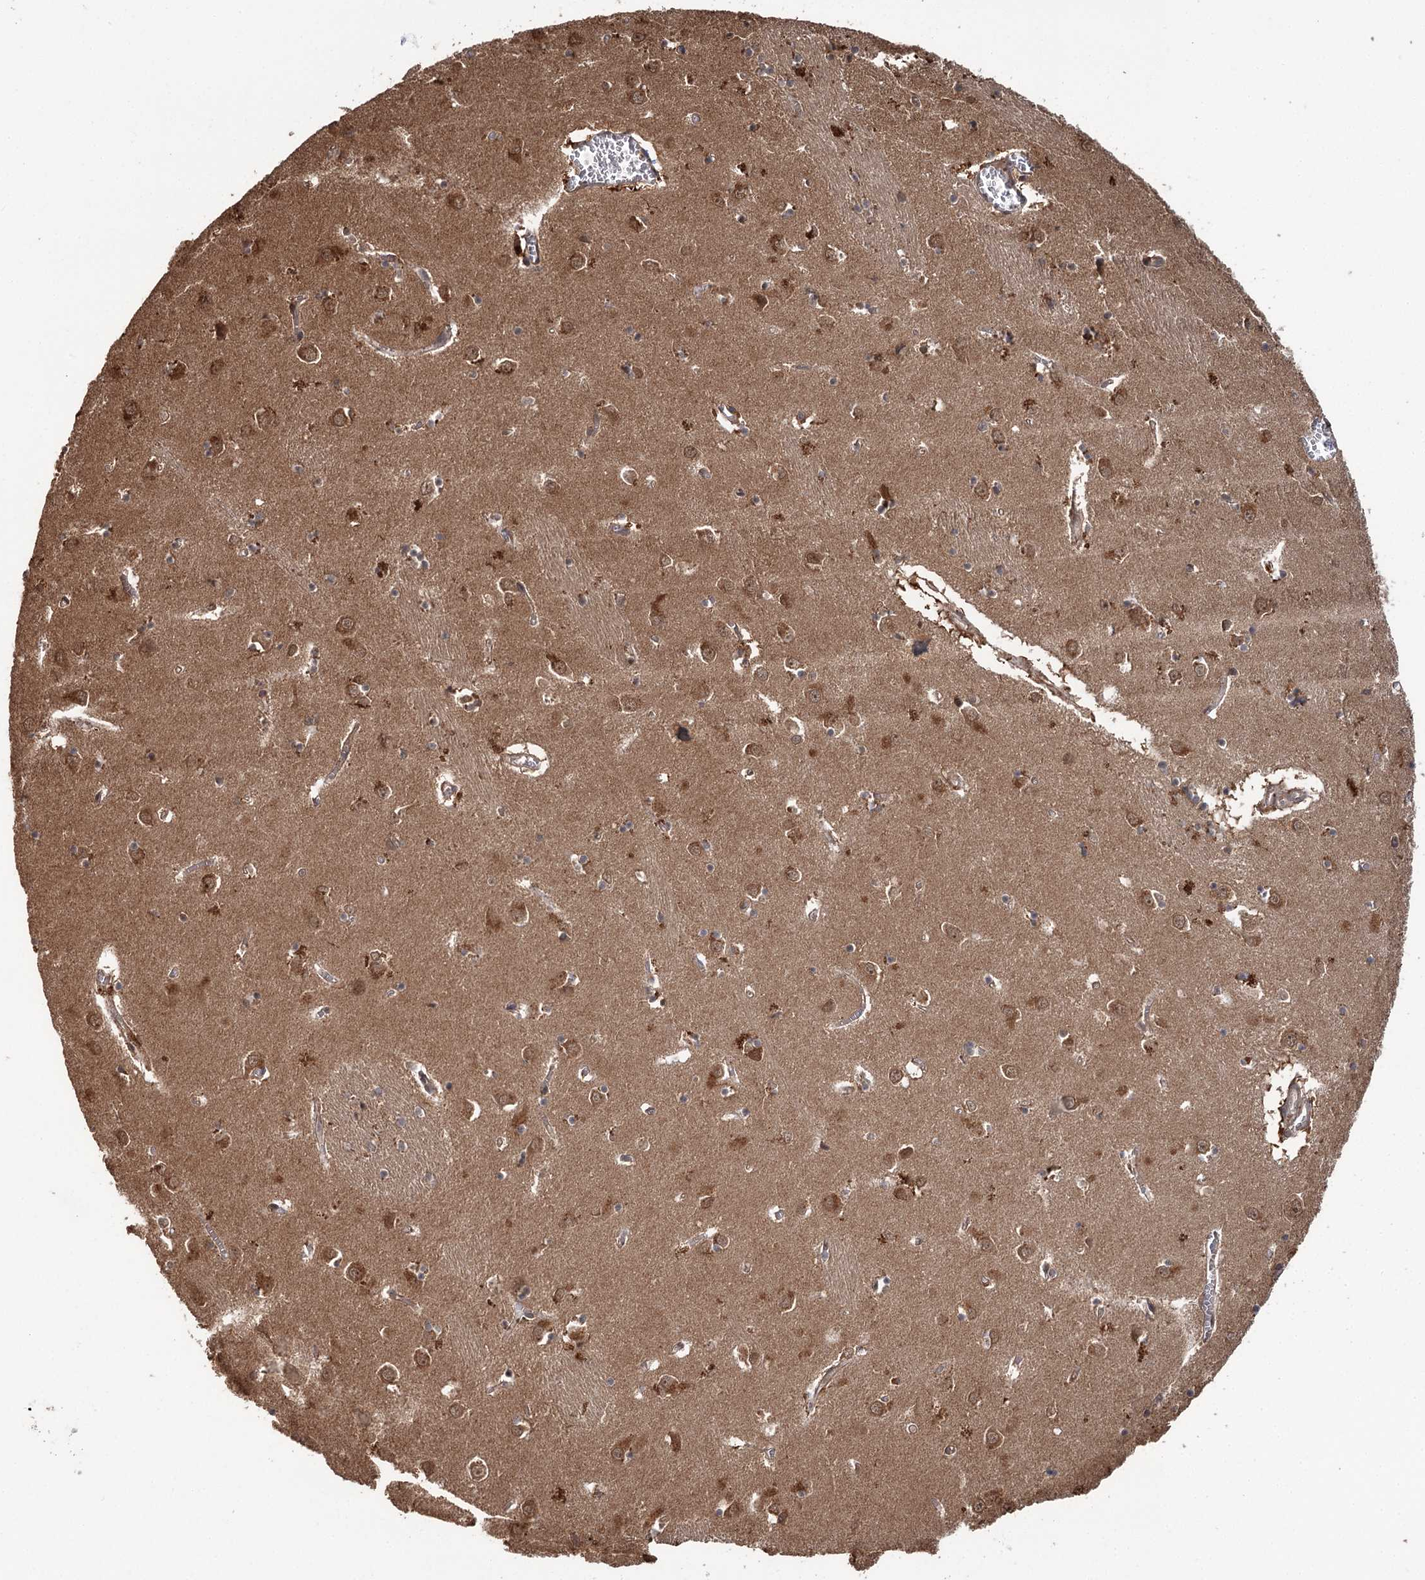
{"staining": {"intensity": "moderate", "quantity": "25%-75%", "location": "cytoplasmic/membranous,nuclear"}, "tissue": "caudate", "cell_type": "Glial cells", "image_type": "normal", "snomed": [{"axis": "morphology", "description": "Normal tissue, NOS"}, {"axis": "topography", "description": "Lateral ventricle wall"}], "caption": "IHC micrograph of unremarkable caudate: human caudate stained using IHC demonstrates medium levels of moderate protein expression localized specifically in the cytoplasmic/membranous,nuclear of glial cells, appearing as a cytoplasmic/membranous,nuclear brown color.", "gene": "N6AMT1", "patient": {"sex": "male", "age": 70}}